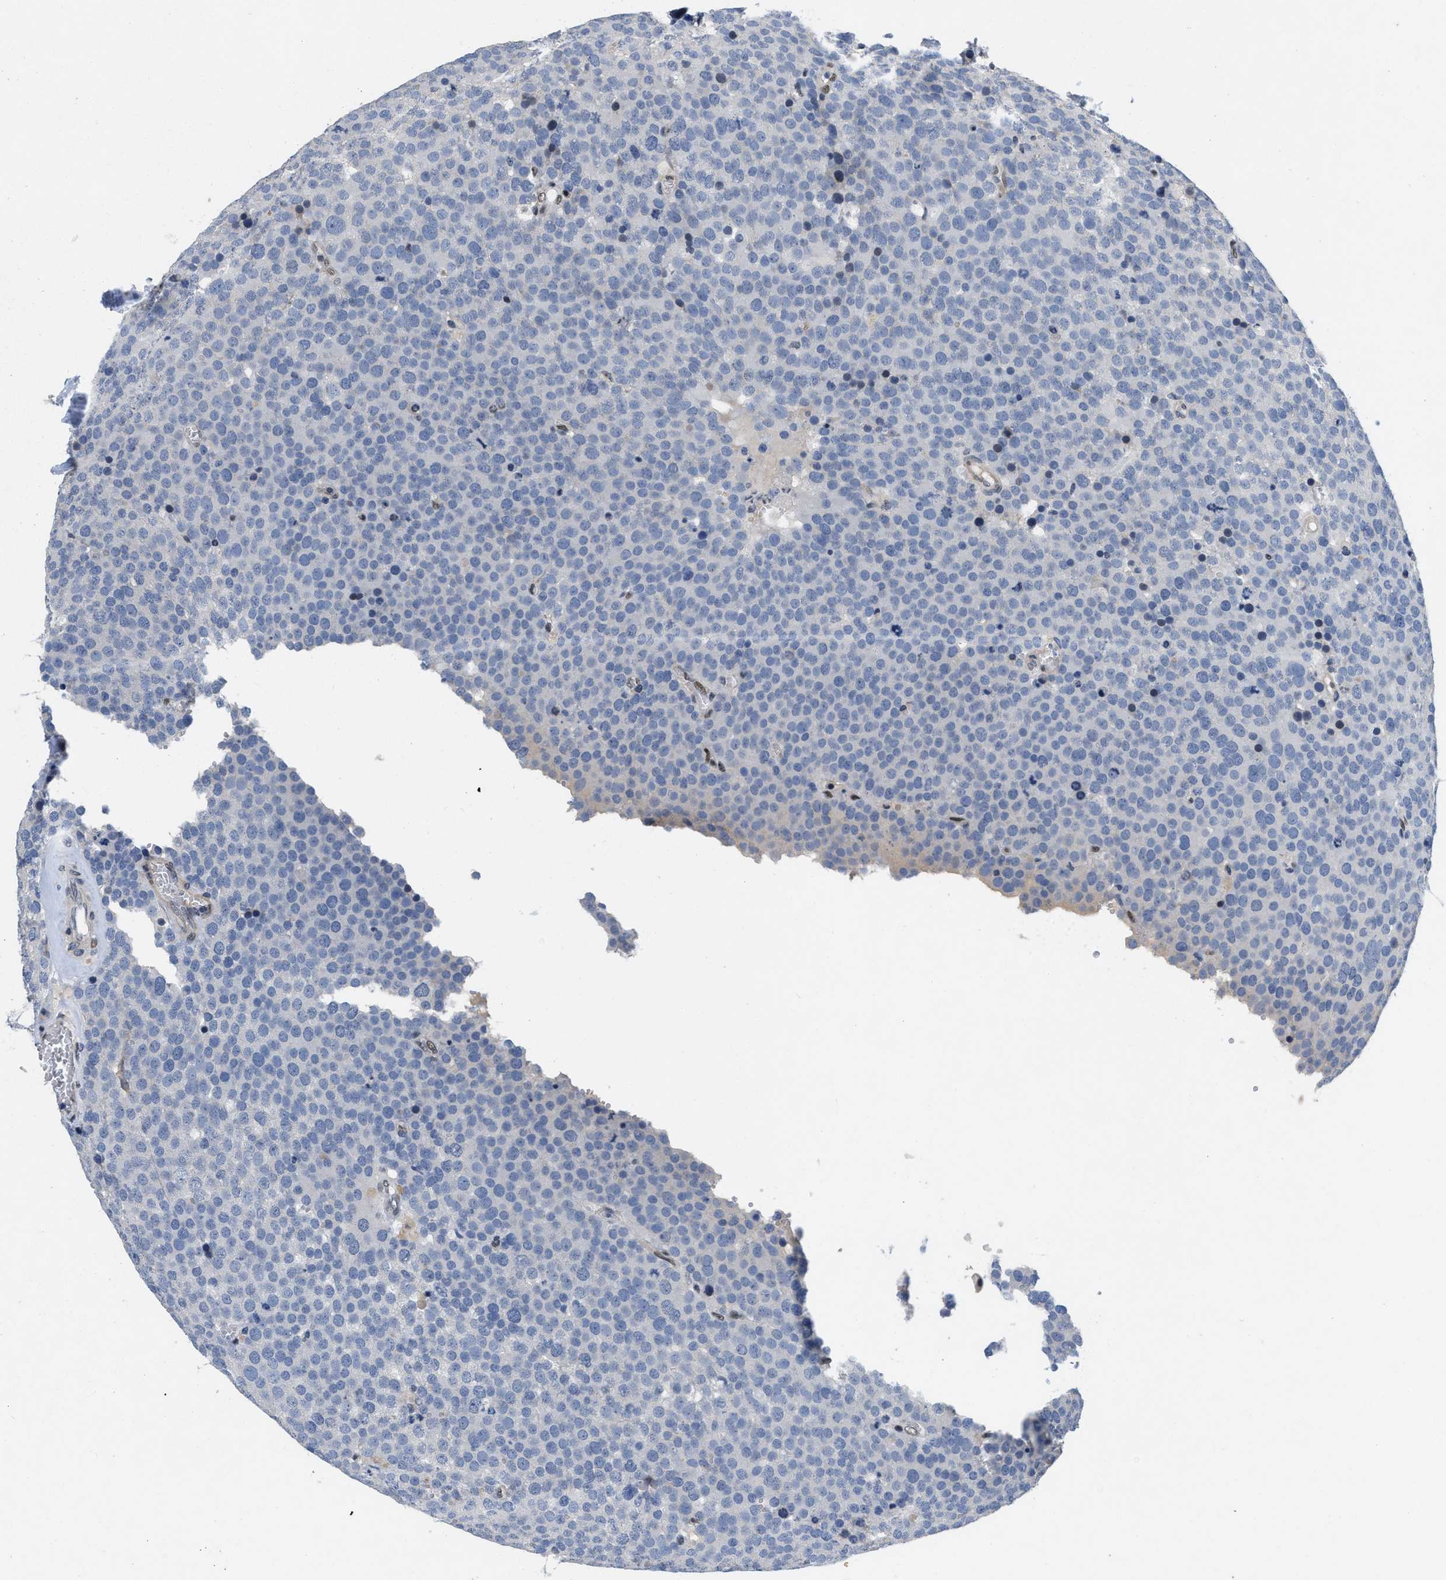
{"staining": {"intensity": "negative", "quantity": "none", "location": "none"}, "tissue": "testis cancer", "cell_type": "Tumor cells", "image_type": "cancer", "snomed": [{"axis": "morphology", "description": "Normal tissue, NOS"}, {"axis": "morphology", "description": "Seminoma, NOS"}, {"axis": "topography", "description": "Testis"}], "caption": "The immunohistochemistry micrograph has no significant expression in tumor cells of seminoma (testis) tissue.", "gene": "VIP", "patient": {"sex": "male", "age": 71}}